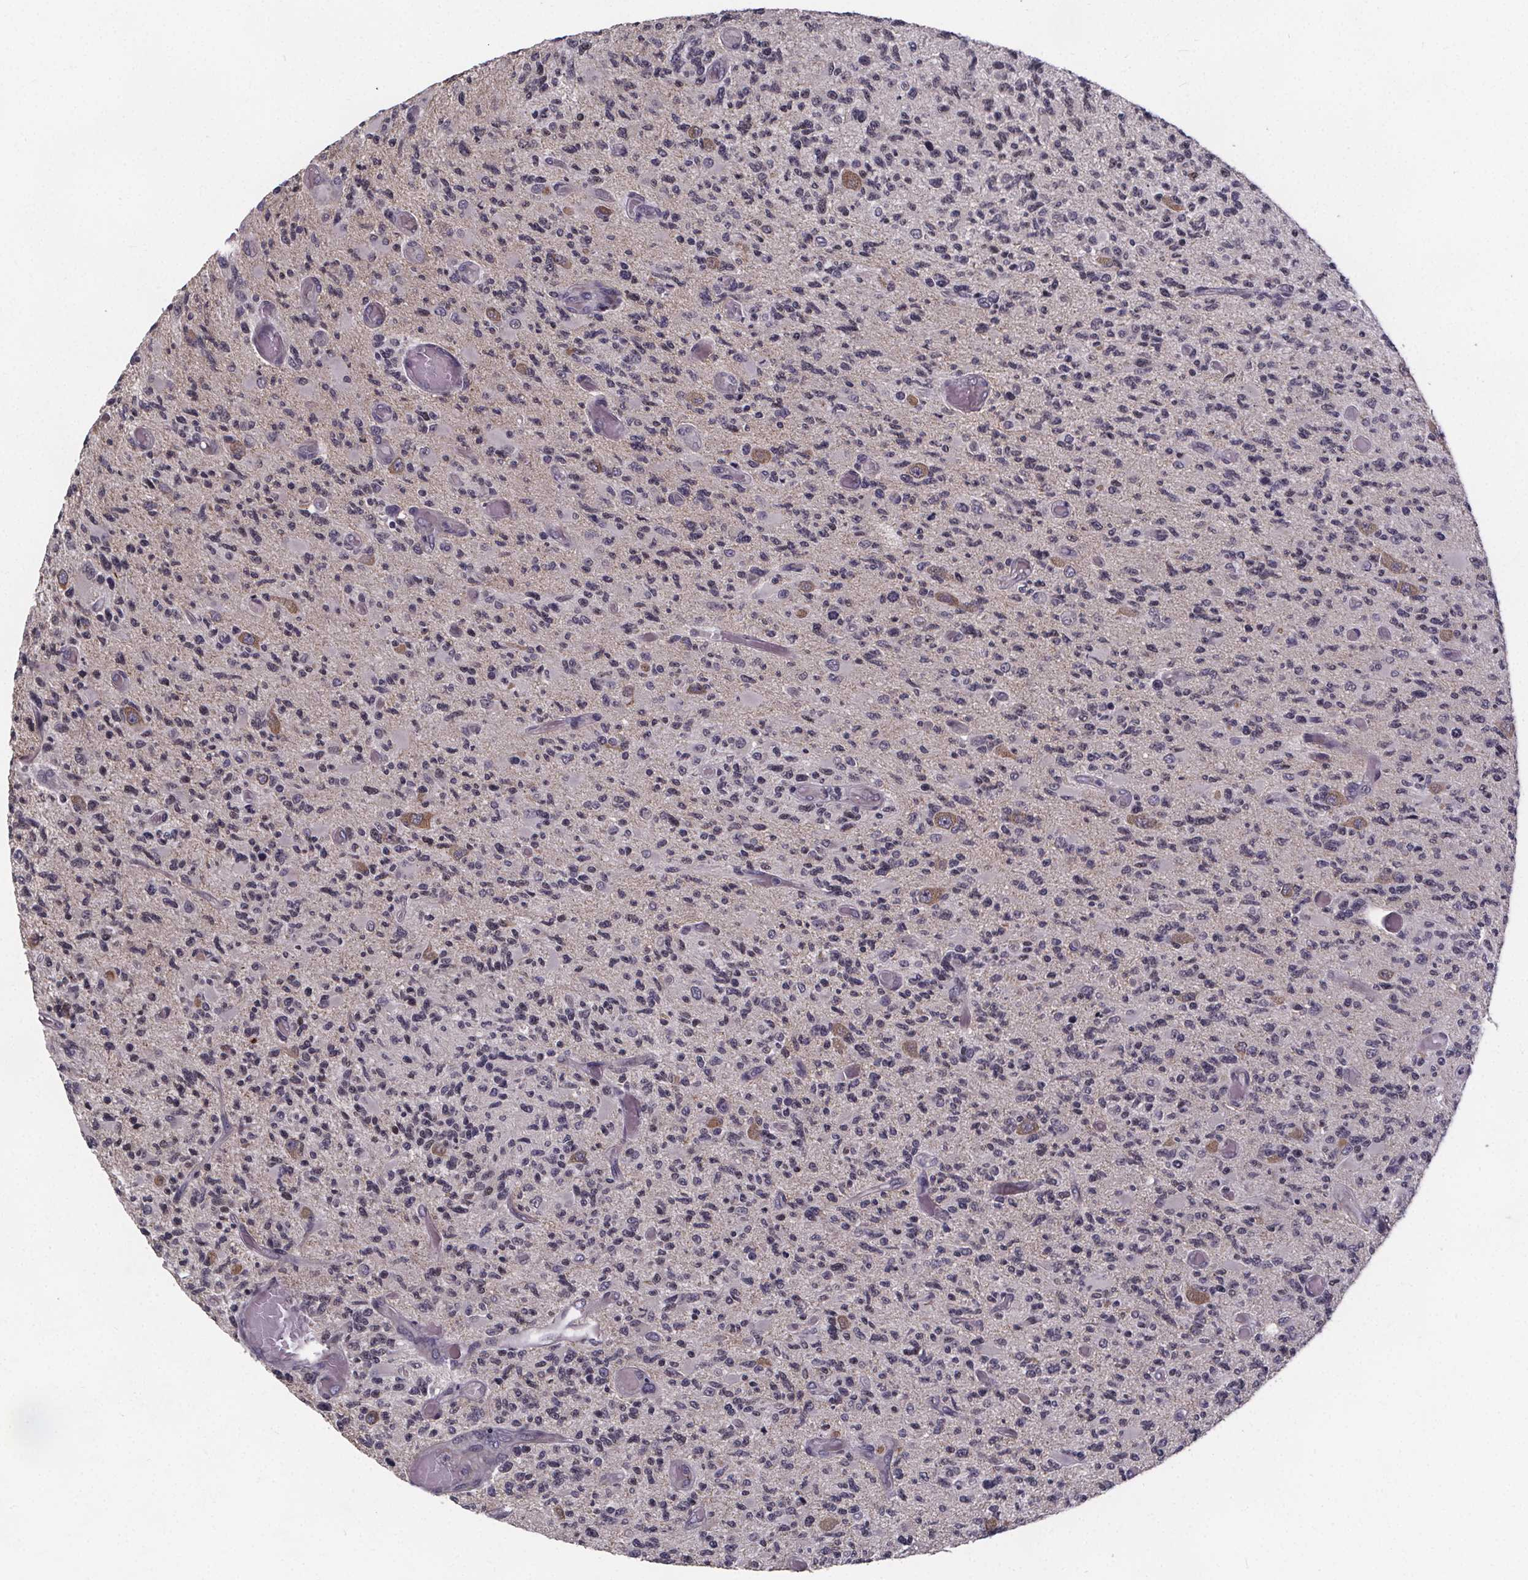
{"staining": {"intensity": "negative", "quantity": "none", "location": "none"}, "tissue": "glioma", "cell_type": "Tumor cells", "image_type": "cancer", "snomed": [{"axis": "morphology", "description": "Glioma, malignant, High grade"}, {"axis": "topography", "description": "Brain"}], "caption": "Glioma stained for a protein using immunohistochemistry (IHC) reveals no positivity tumor cells.", "gene": "FAM181B", "patient": {"sex": "female", "age": 63}}